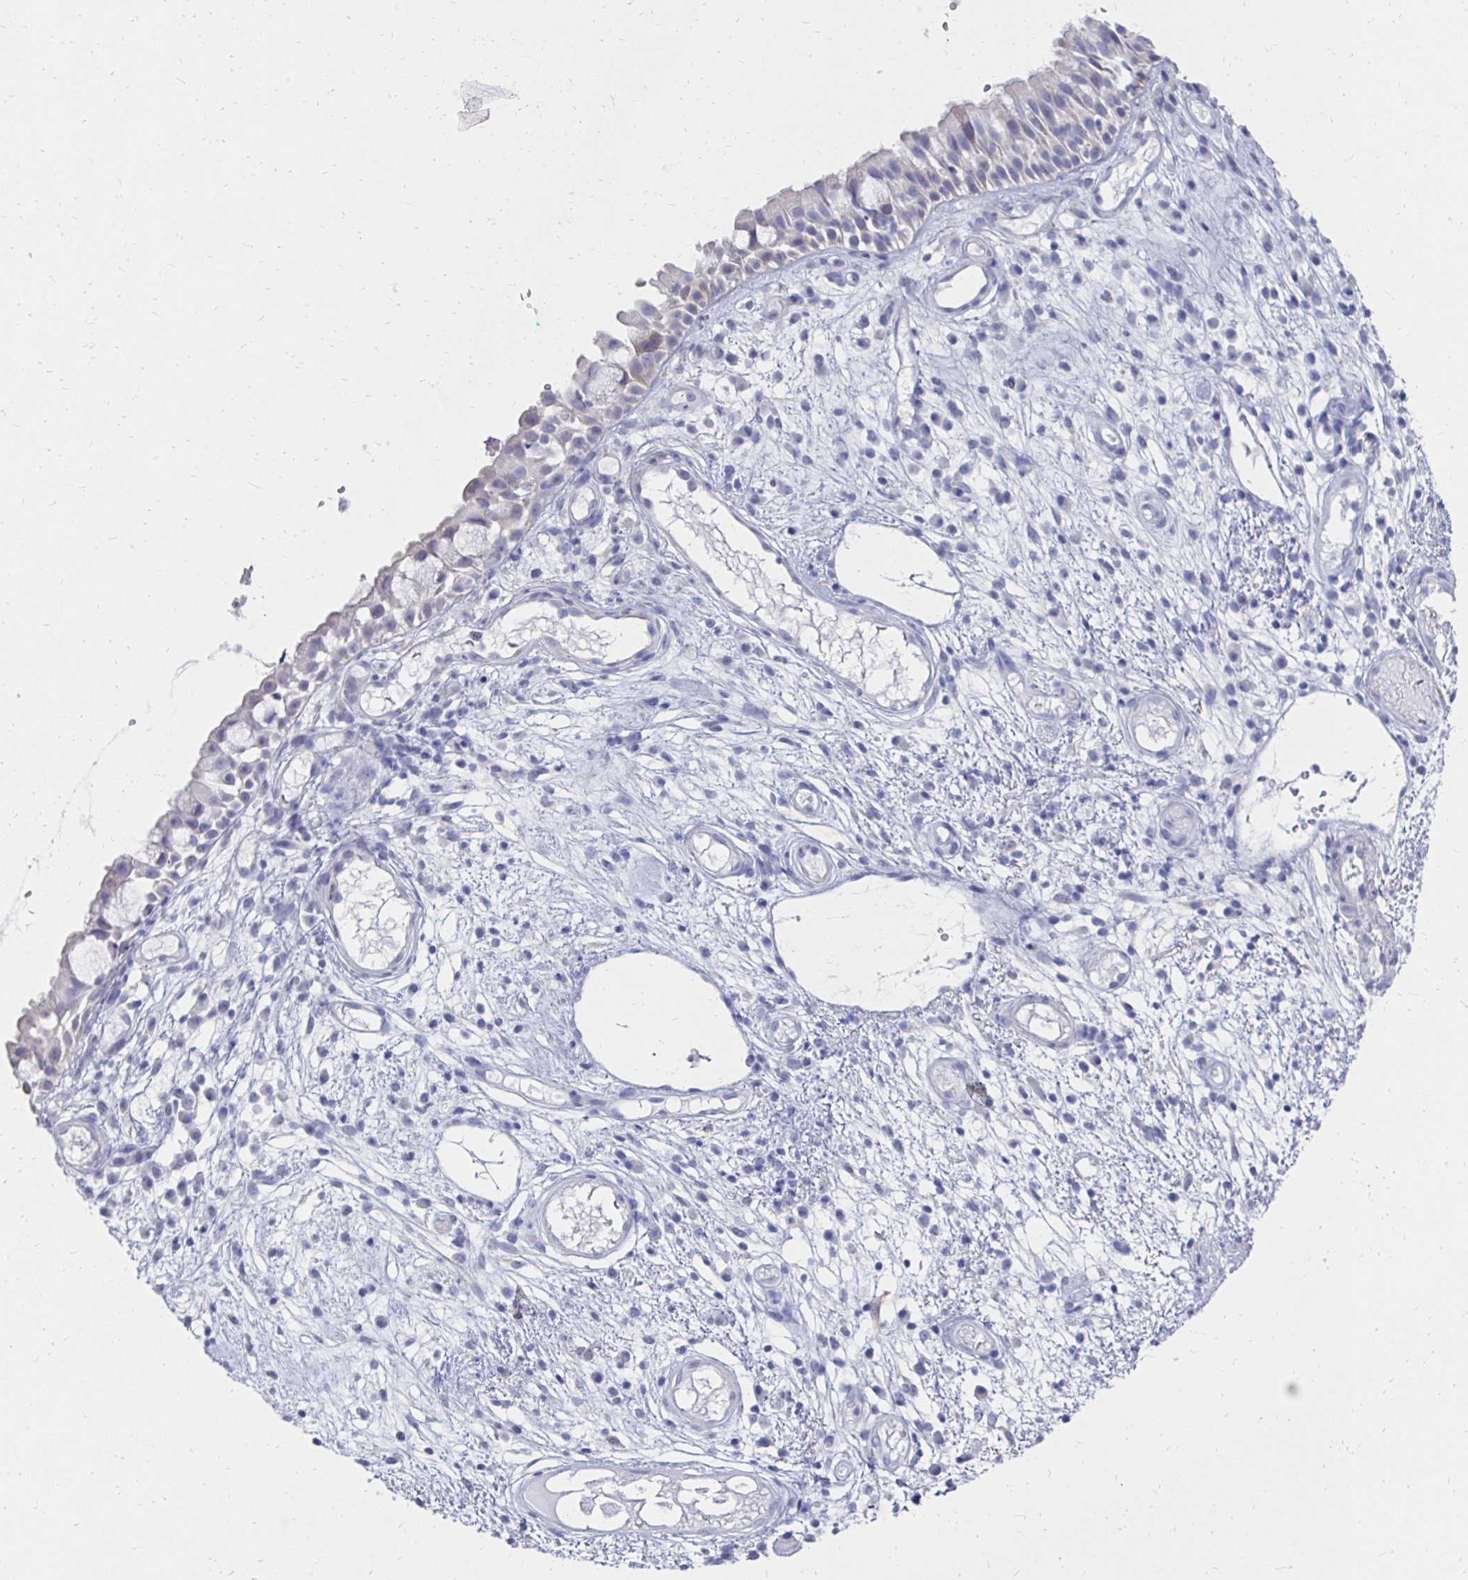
{"staining": {"intensity": "negative", "quantity": "none", "location": "none"}, "tissue": "nasopharynx", "cell_type": "Respiratory epithelial cells", "image_type": "normal", "snomed": [{"axis": "morphology", "description": "Normal tissue, NOS"}, {"axis": "morphology", "description": "Inflammation, NOS"}, {"axis": "topography", "description": "Nasopharynx"}], "caption": "This is an immunohistochemistry (IHC) photomicrograph of benign nasopharynx. There is no staining in respiratory epithelial cells.", "gene": "SYCP3", "patient": {"sex": "male", "age": 54}}